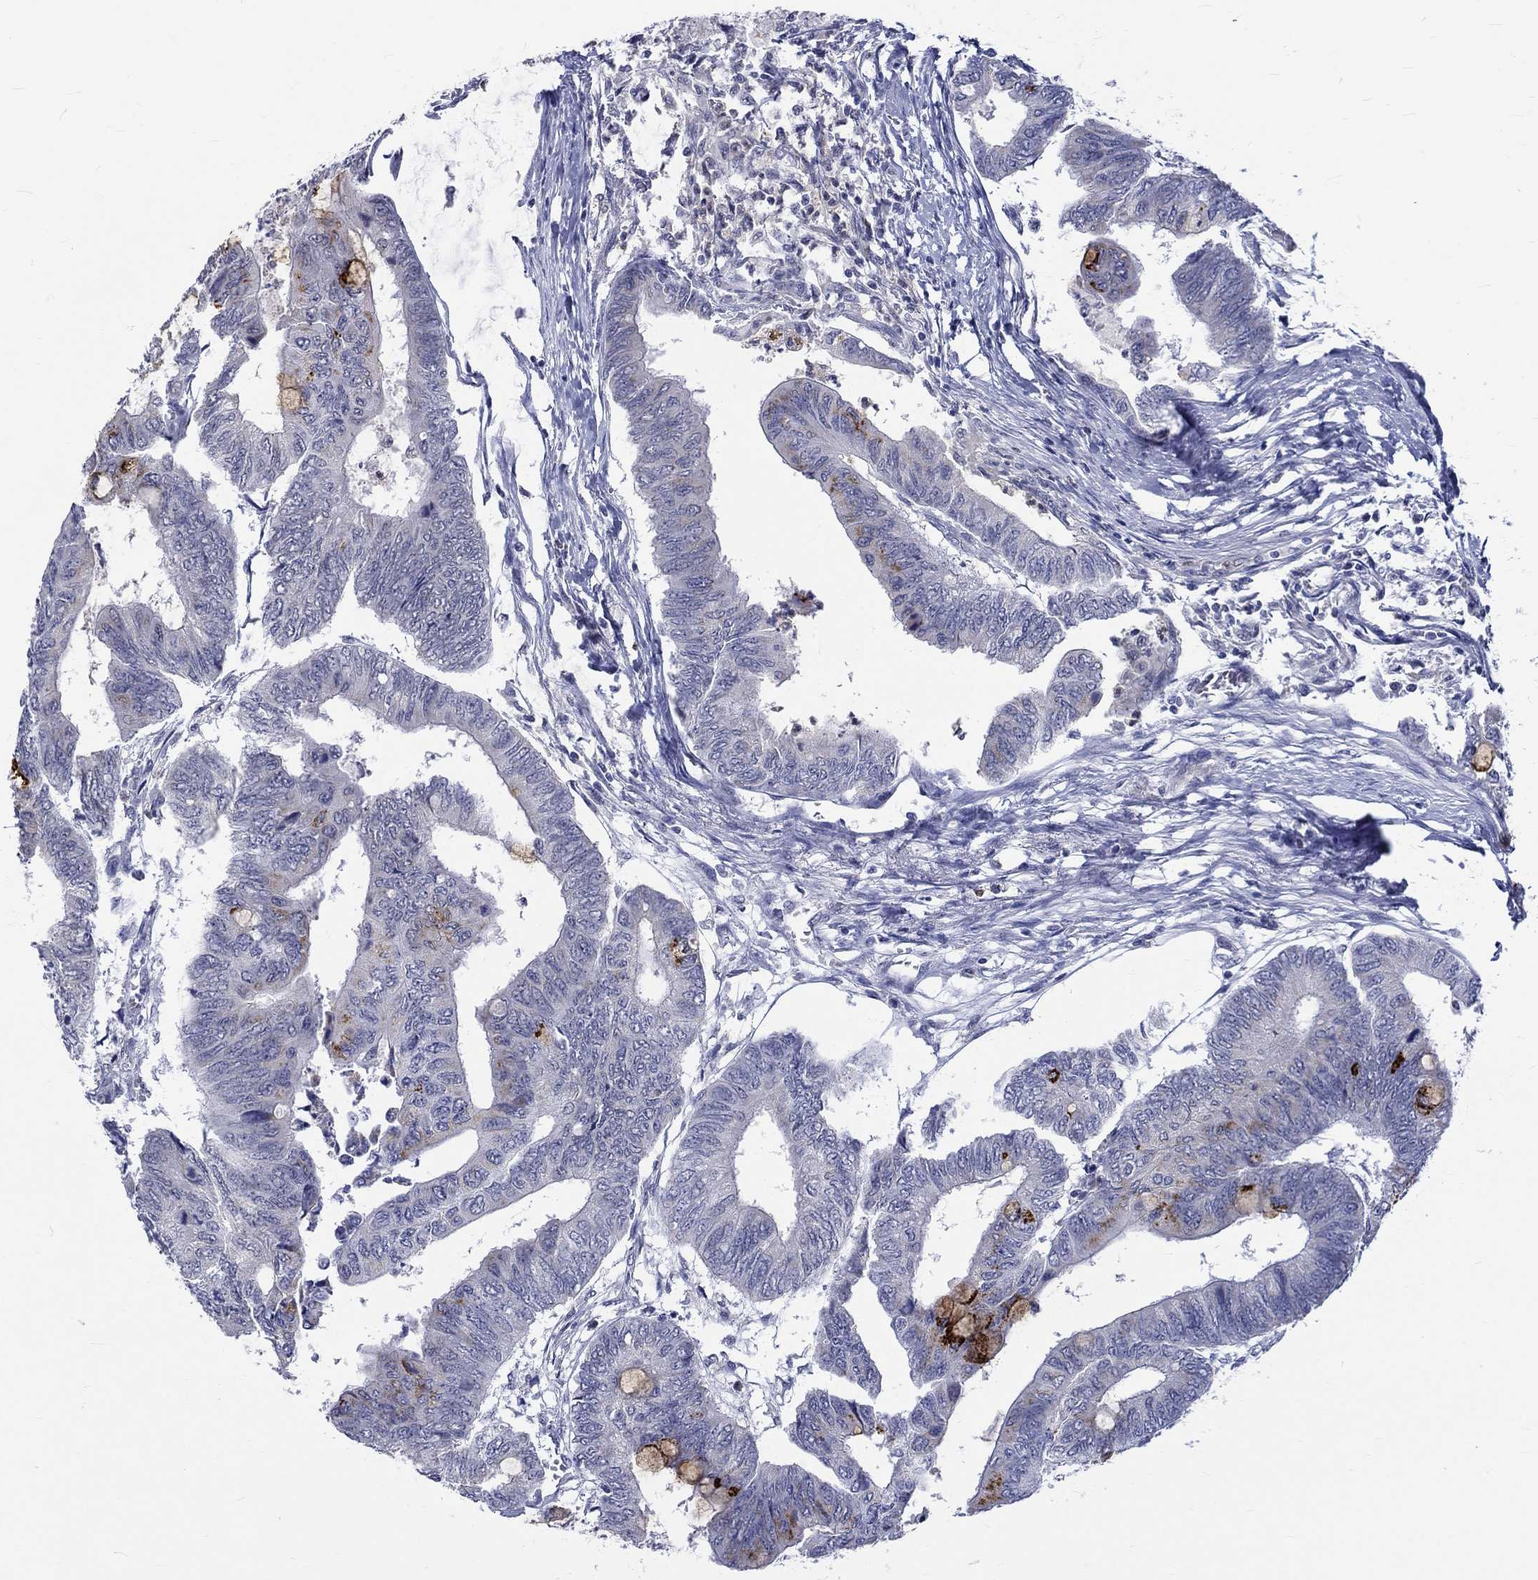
{"staining": {"intensity": "strong", "quantity": "<25%", "location": "cytoplasmic/membranous"}, "tissue": "colorectal cancer", "cell_type": "Tumor cells", "image_type": "cancer", "snomed": [{"axis": "morphology", "description": "Normal tissue, NOS"}, {"axis": "morphology", "description": "Adenocarcinoma, NOS"}, {"axis": "topography", "description": "Rectum"}, {"axis": "topography", "description": "Peripheral nerve tissue"}], "caption": "A medium amount of strong cytoplasmic/membranous expression is present in about <25% of tumor cells in adenocarcinoma (colorectal) tissue. The protein is shown in brown color, while the nuclei are stained blue.", "gene": "ST6GALNAC1", "patient": {"sex": "male", "age": 92}}